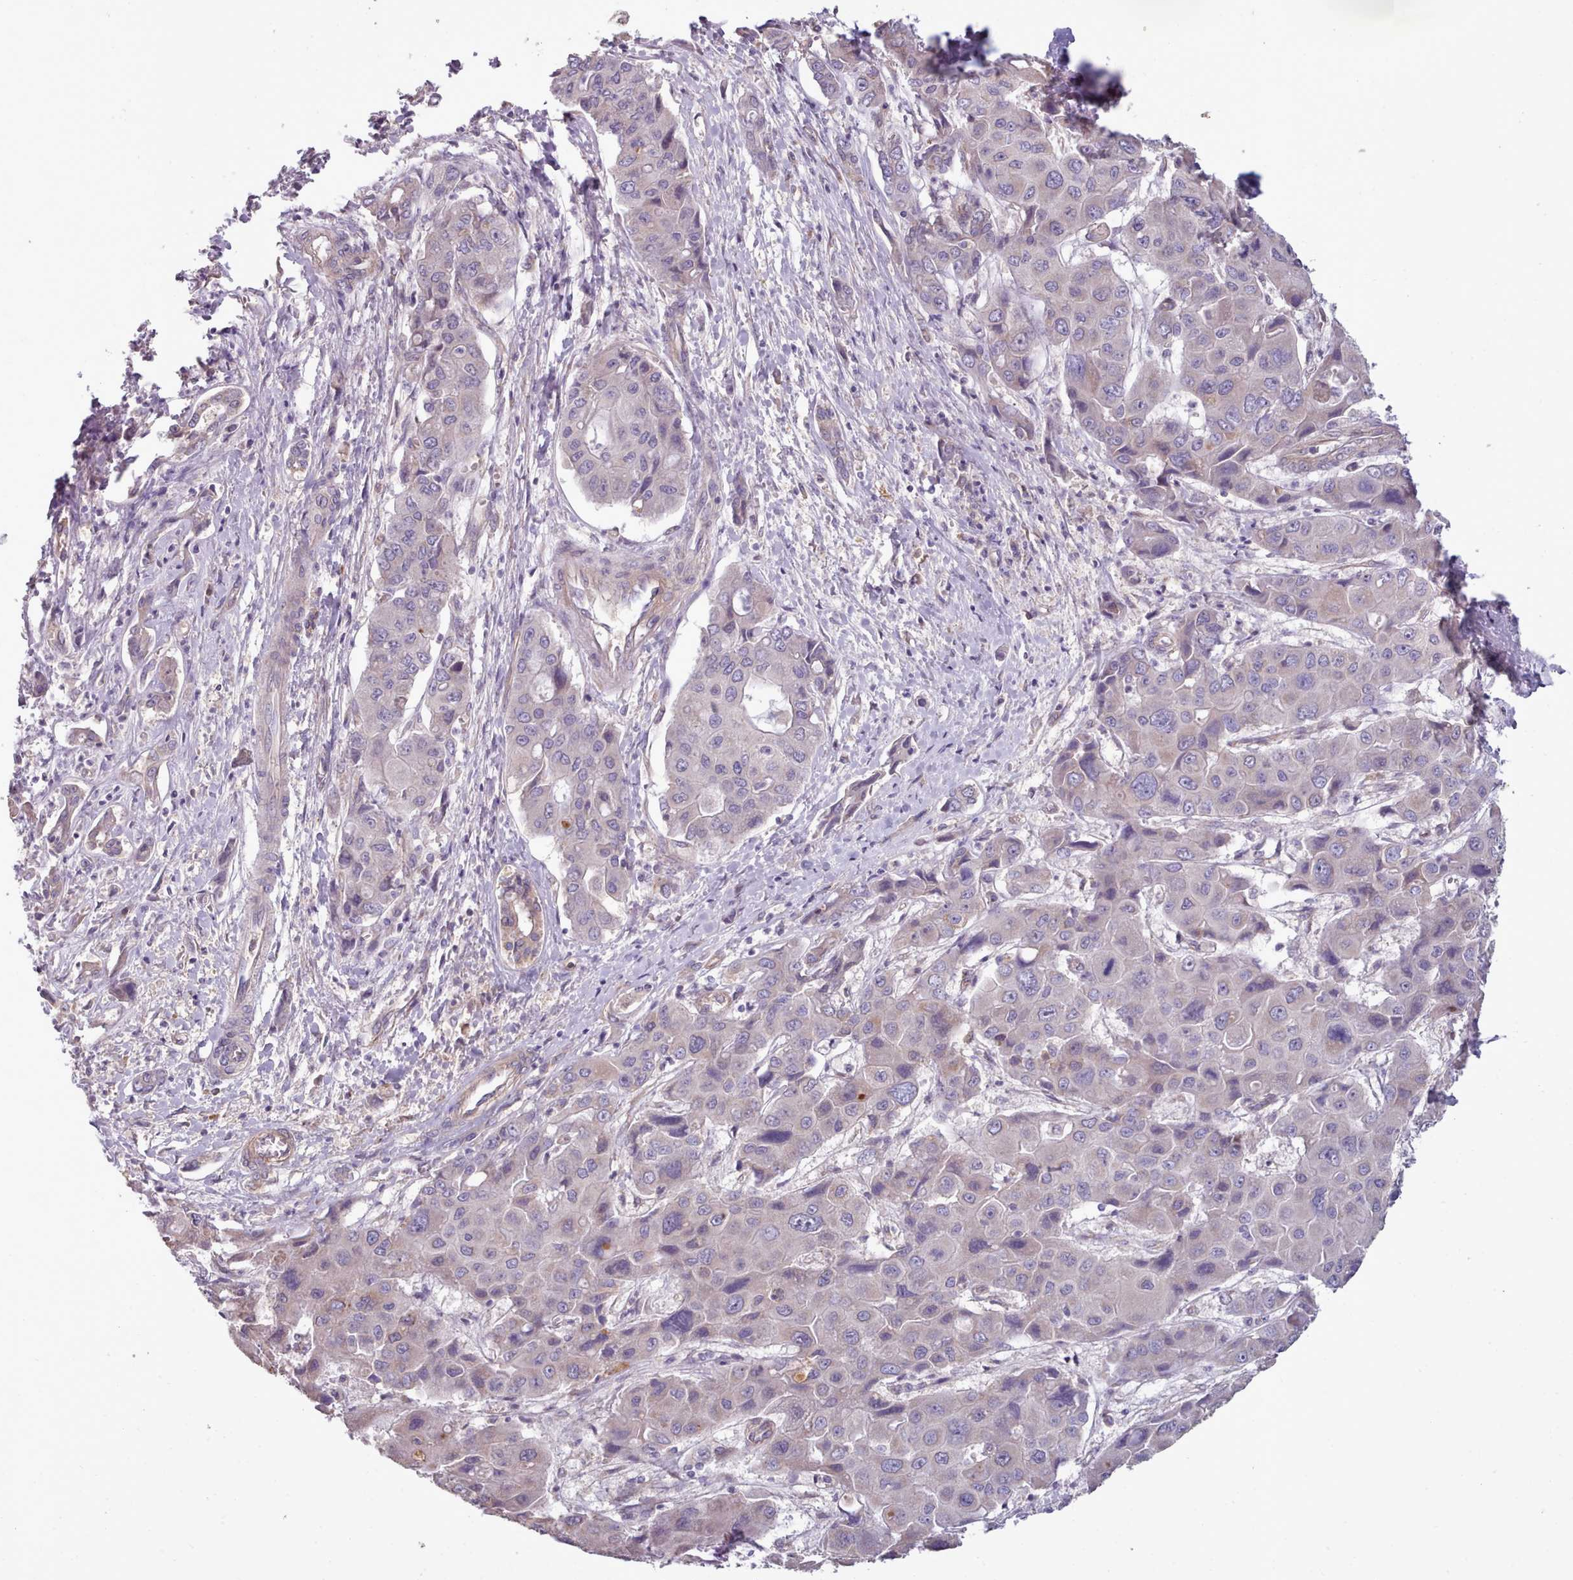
{"staining": {"intensity": "negative", "quantity": "none", "location": "none"}, "tissue": "liver cancer", "cell_type": "Tumor cells", "image_type": "cancer", "snomed": [{"axis": "morphology", "description": "Cholangiocarcinoma"}, {"axis": "topography", "description": "Liver"}], "caption": "High magnification brightfield microscopy of liver cancer stained with DAB (brown) and counterstained with hematoxylin (blue): tumor cells show no significant expression.", "gene": "DPF1", "patient": {"sex": "male", "age": 67}}